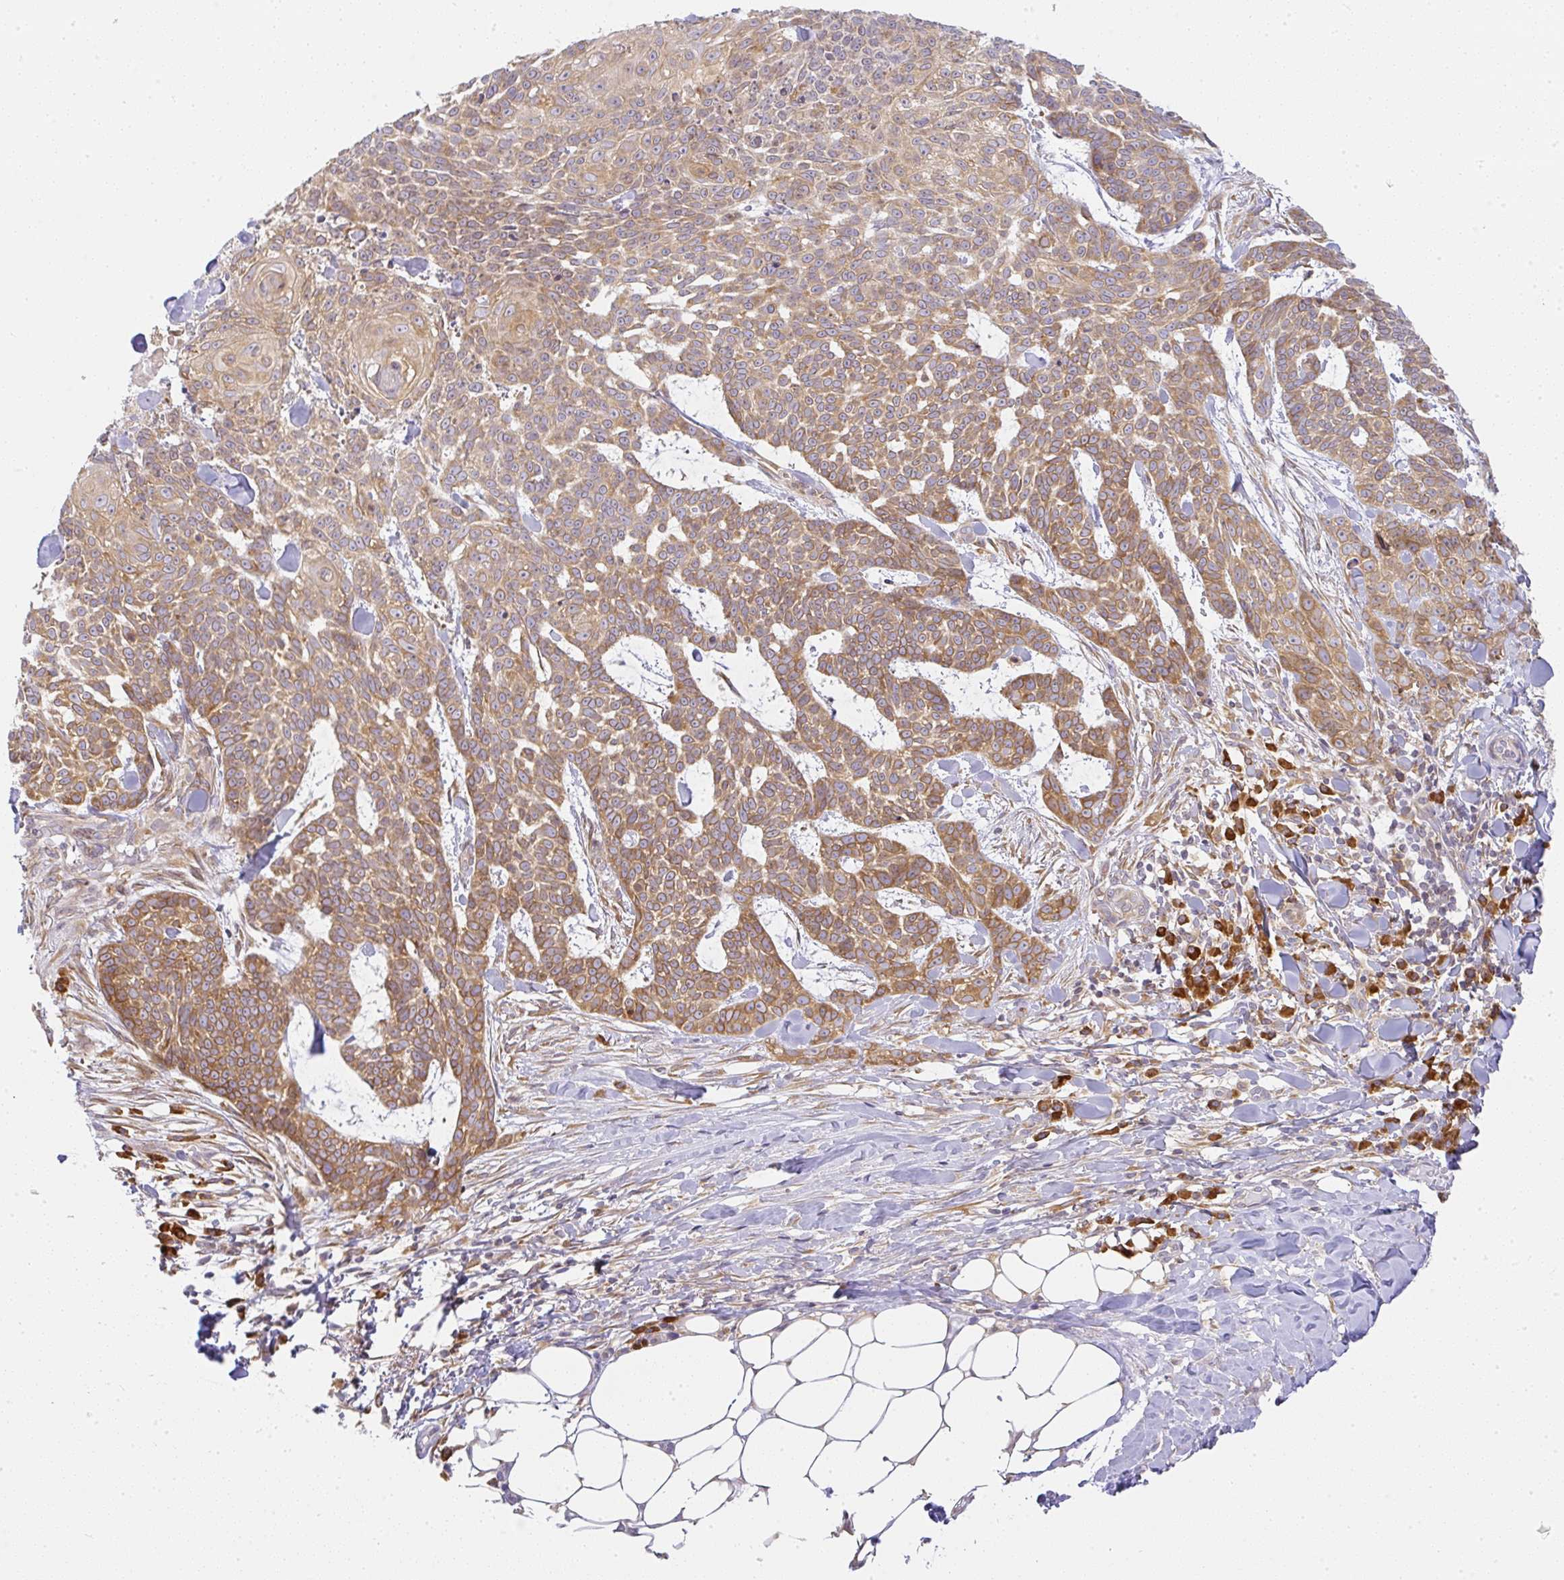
{"staining": {"intensity": "moderate", "quantity": ">75%", "location": "cytoplasmic/membranous"}, "tissue": "skin cancer", "cell_type": "Tumor cells", "image_type": "cancer", "snomed": [{"axis": "morphology", "description": "Basal cell carcinoma"}, {"axis": "topography", "description": "Skin"}], "caption": "An immunohistochemistry (IHC) histopathology image of tumor tissue is shown. Protein staining in brown highlights moderate cytoplasmic/membranous positivity in skin basal cell carcinoma within tumor cells.", "gene": "DERL2", "patient": {"sex": "female", "age": 93}}